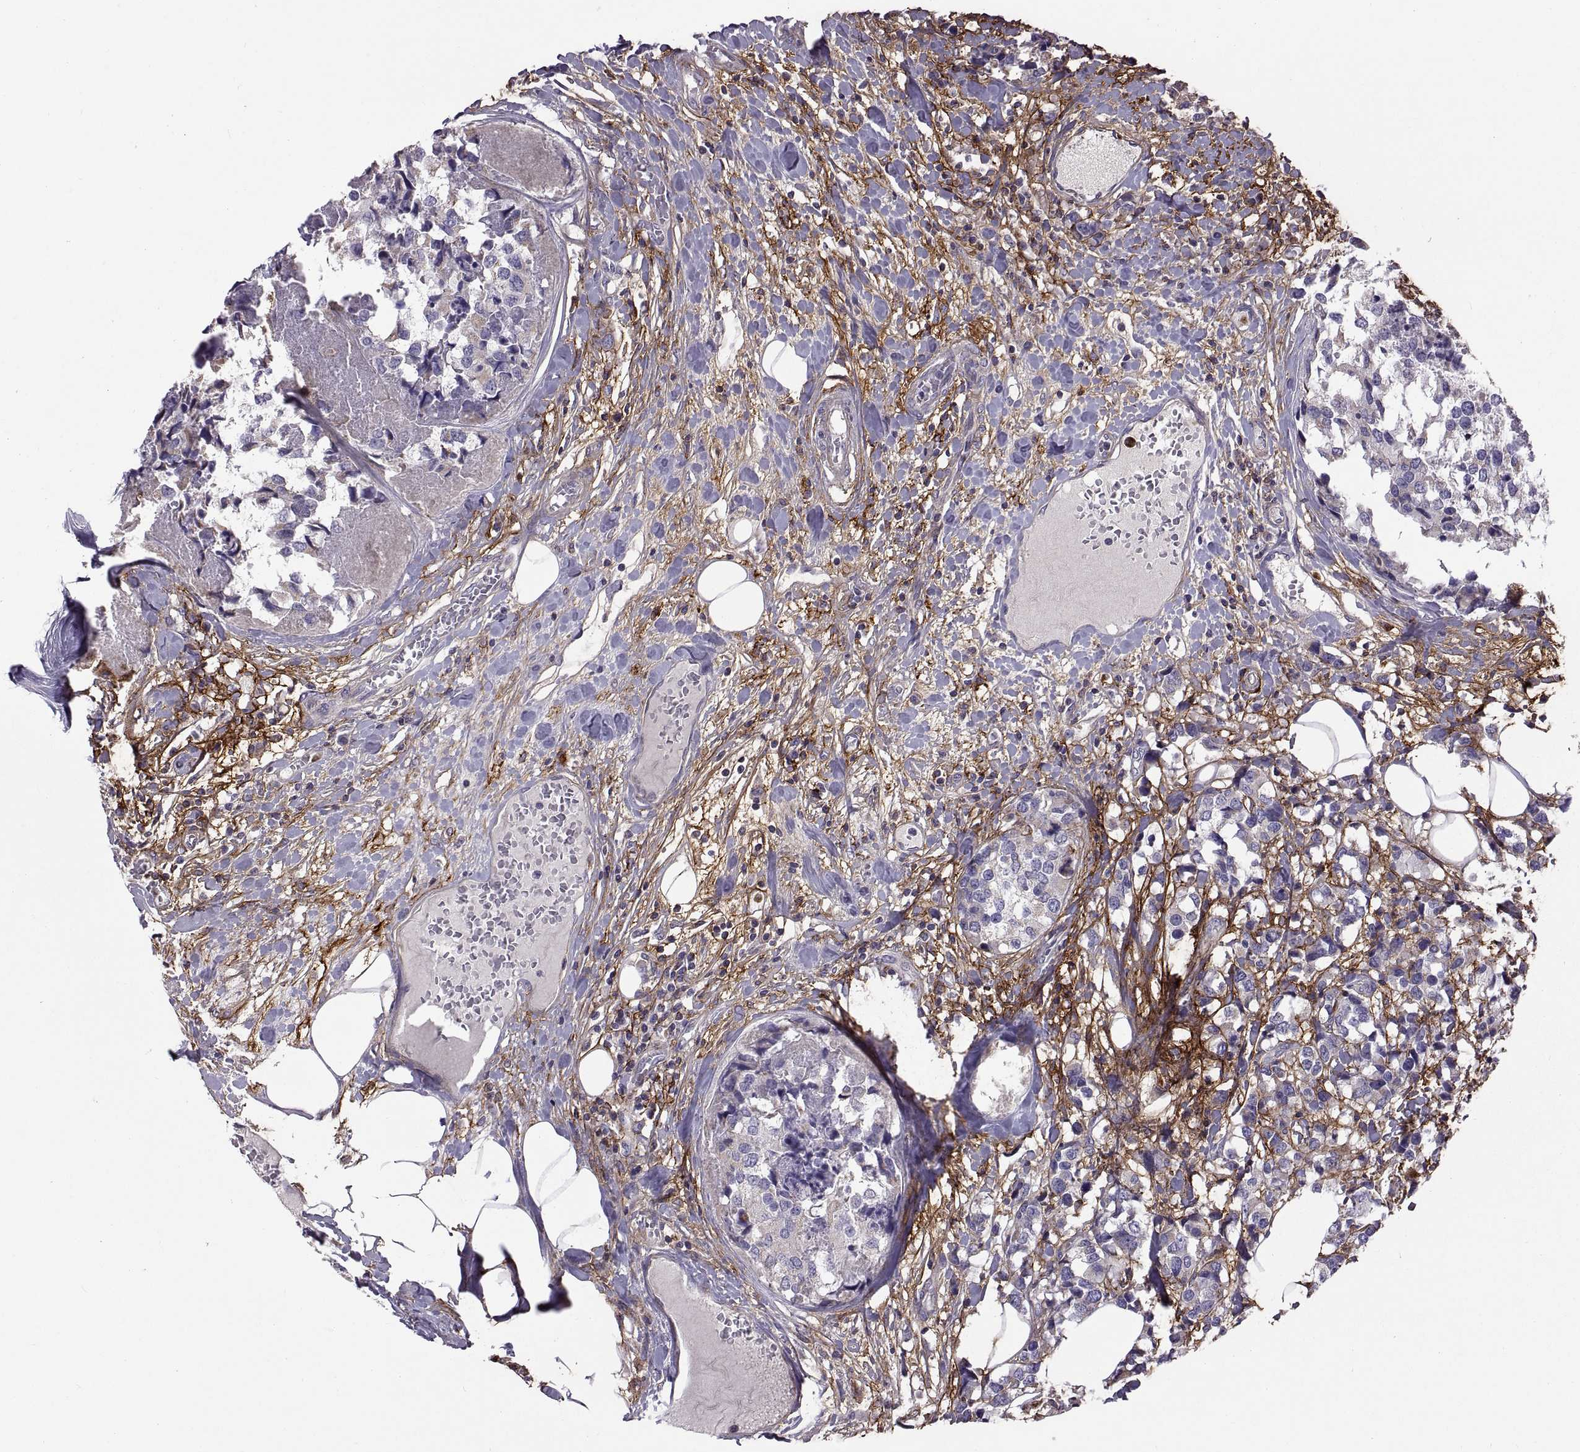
{"staining": {"intensity": "negative", "quantity": "none", "location": "none"}, "tissue": "breast cancer", "cell_type": "Tumor cells", "image_type": "cancer", "snomed": [{"axis": "morphology", "description": "Lobular carcinoma"}, {"axis": "topography", "description": "Breast"}], "caption": "DAB immunohistochemical staining of breast cancer exhibits no significant staining in tumor cells.", "gene": "EMILIN2", "patient": {"sex": "female", "age": 59}}